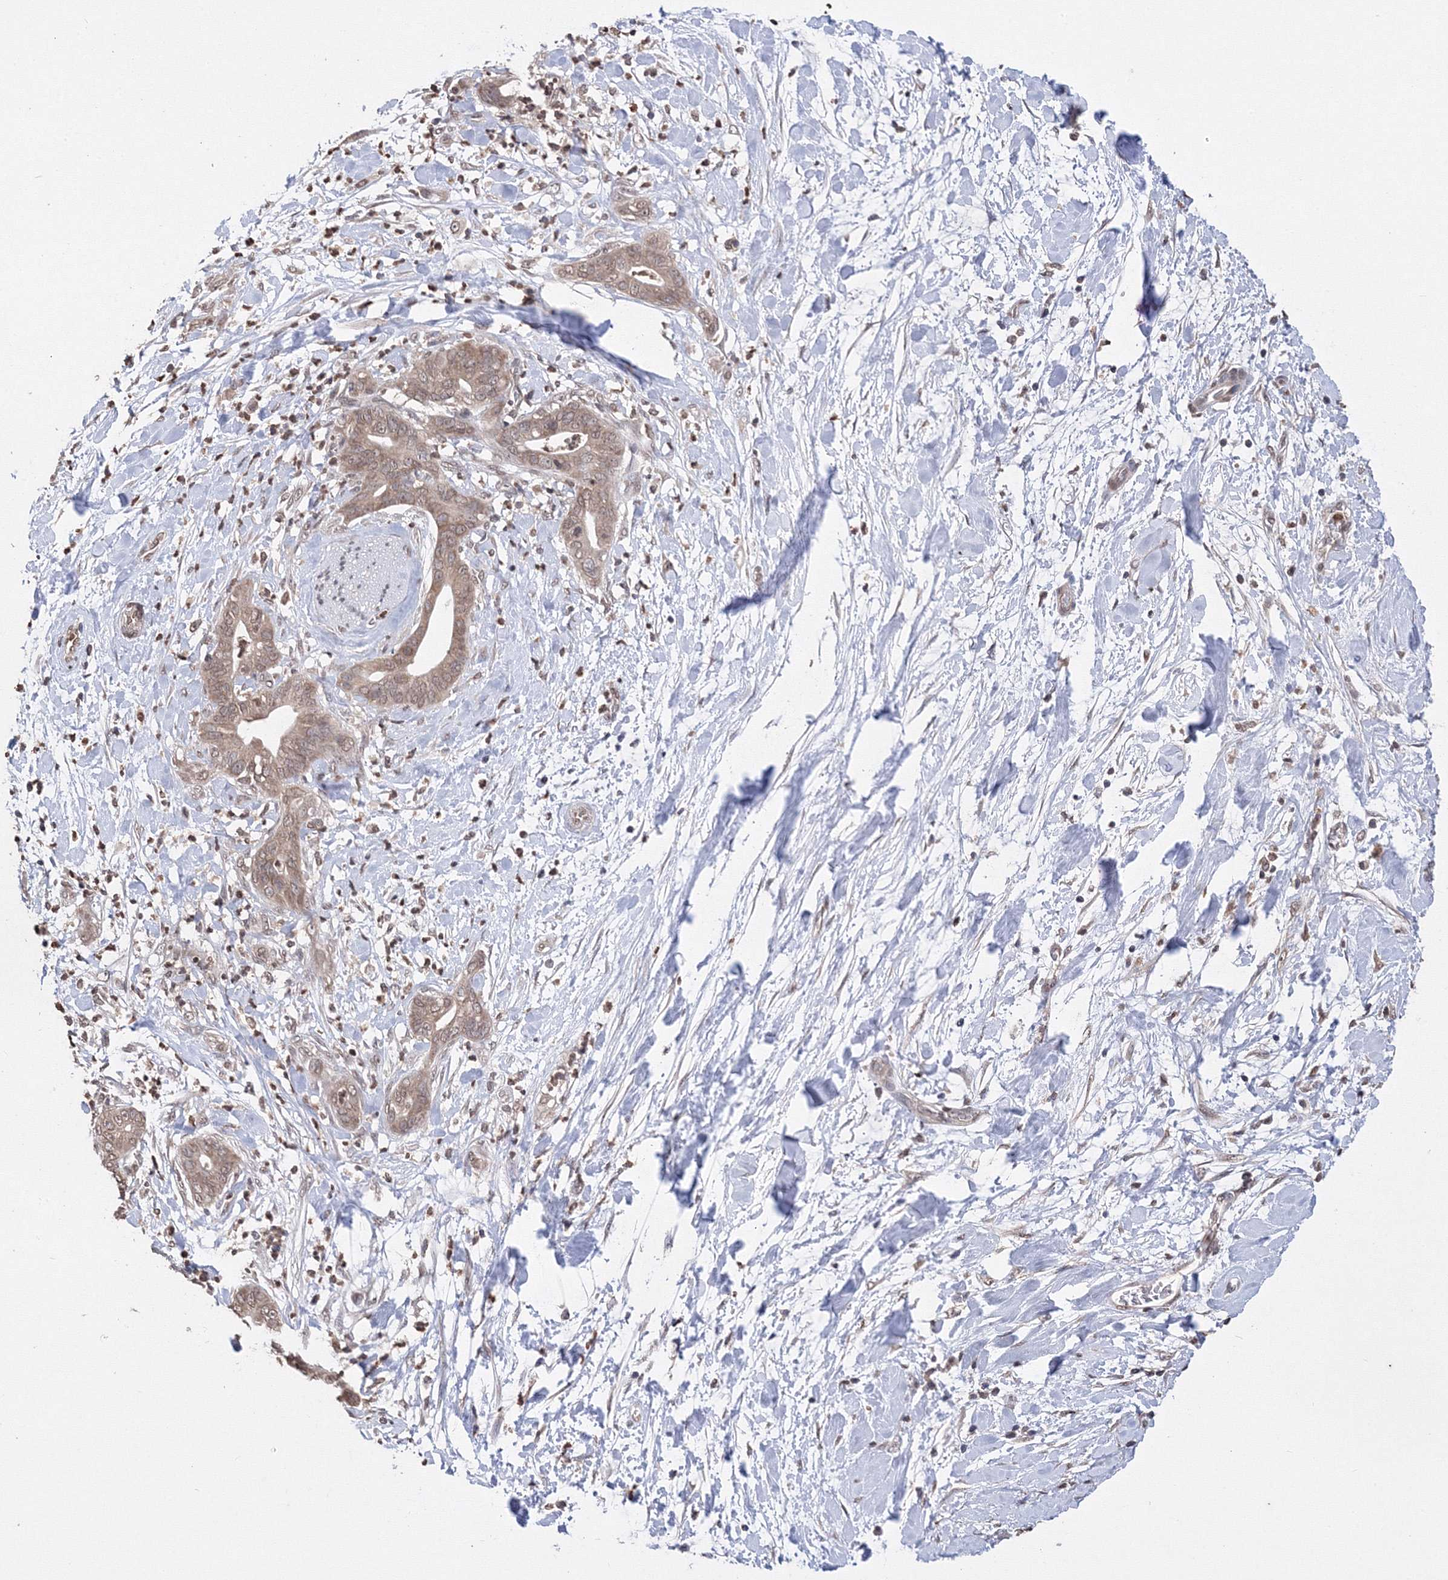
{"staining": {"intensity": "moderate", "quantity": ">75%", "location": "cytoplasmic/membranous,nuclear"}, "tissue": "pancreatic cancer", "cell_type": "Tumor cells", "image_type": "cancer", "snomed": [{"axis": "morphology", "description": "Adenocarcinoma, NOS"}, {"axis": "topography", "description": "Pancreas"}], "caption": "Brown immunohistochemical staining in human adenocarcinoma (pancreatic) exhibits moderate cytoplasmic/membranous and nuclear positivity in about >75% of tumor cells.", "gene": "GPN1", "patient": {"sex": "female", "age": 78}}